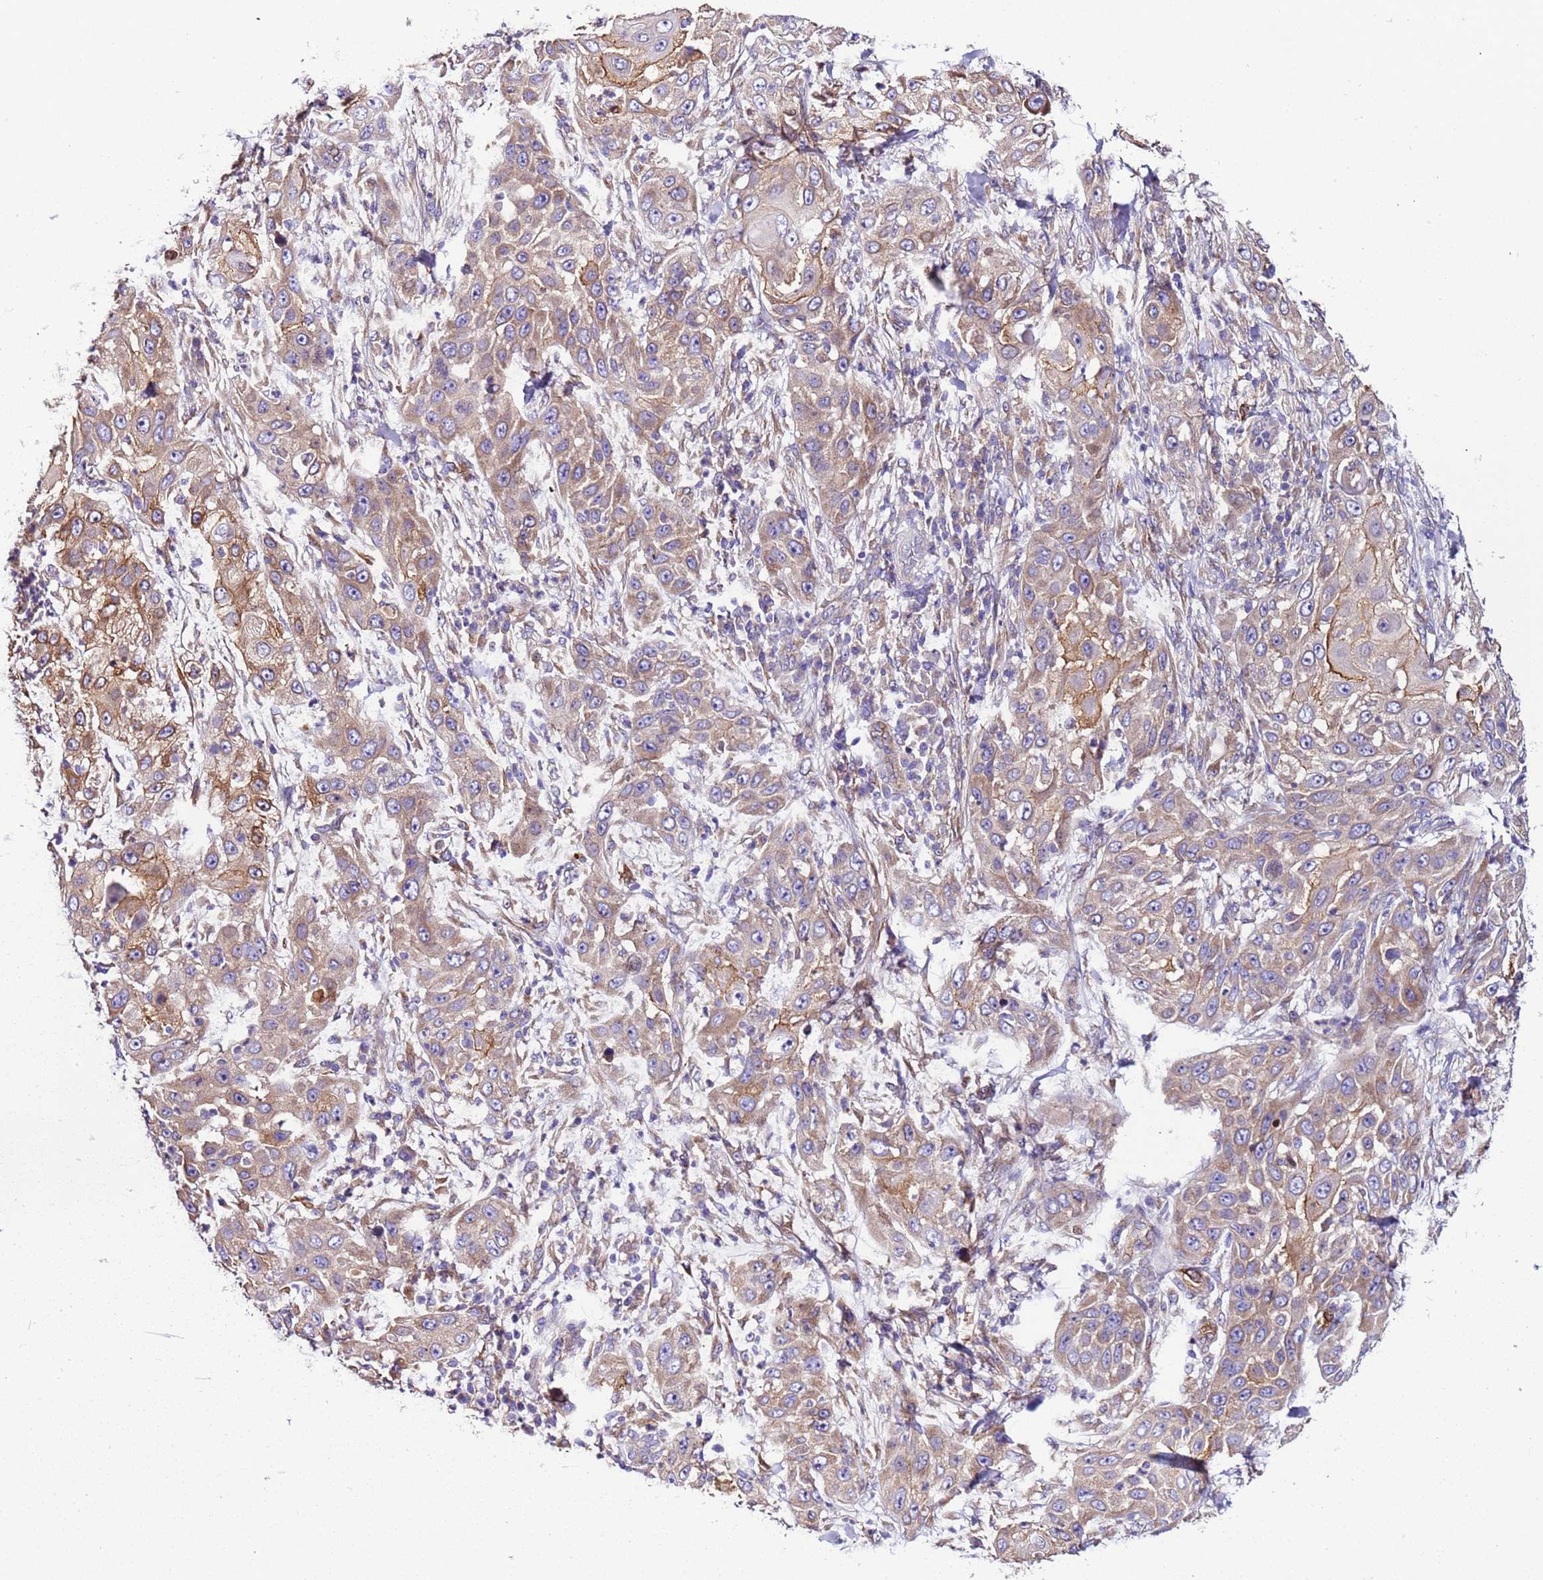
{"staining": {"intensity": "moderate", "quantity": "25%-75%", "location": "cytoplasmic/membranous"}, "tissue": "skin cancer", "cell_type": "Tumor cells", "image_type": "cancer", "snomed": [{"axis": "morphology", "description": "Squamous cell carcinoma, NOS"}, {"axis": "topography", "description": "Skin"}], "caption": "A brown stain labels moderate cytoplasmic/membranous positivity of a protein in human squamous cell carcinoma (skin) tumor cells.", "gene": "PAQR7", "patient": {"sex": "female", "age": 44}}